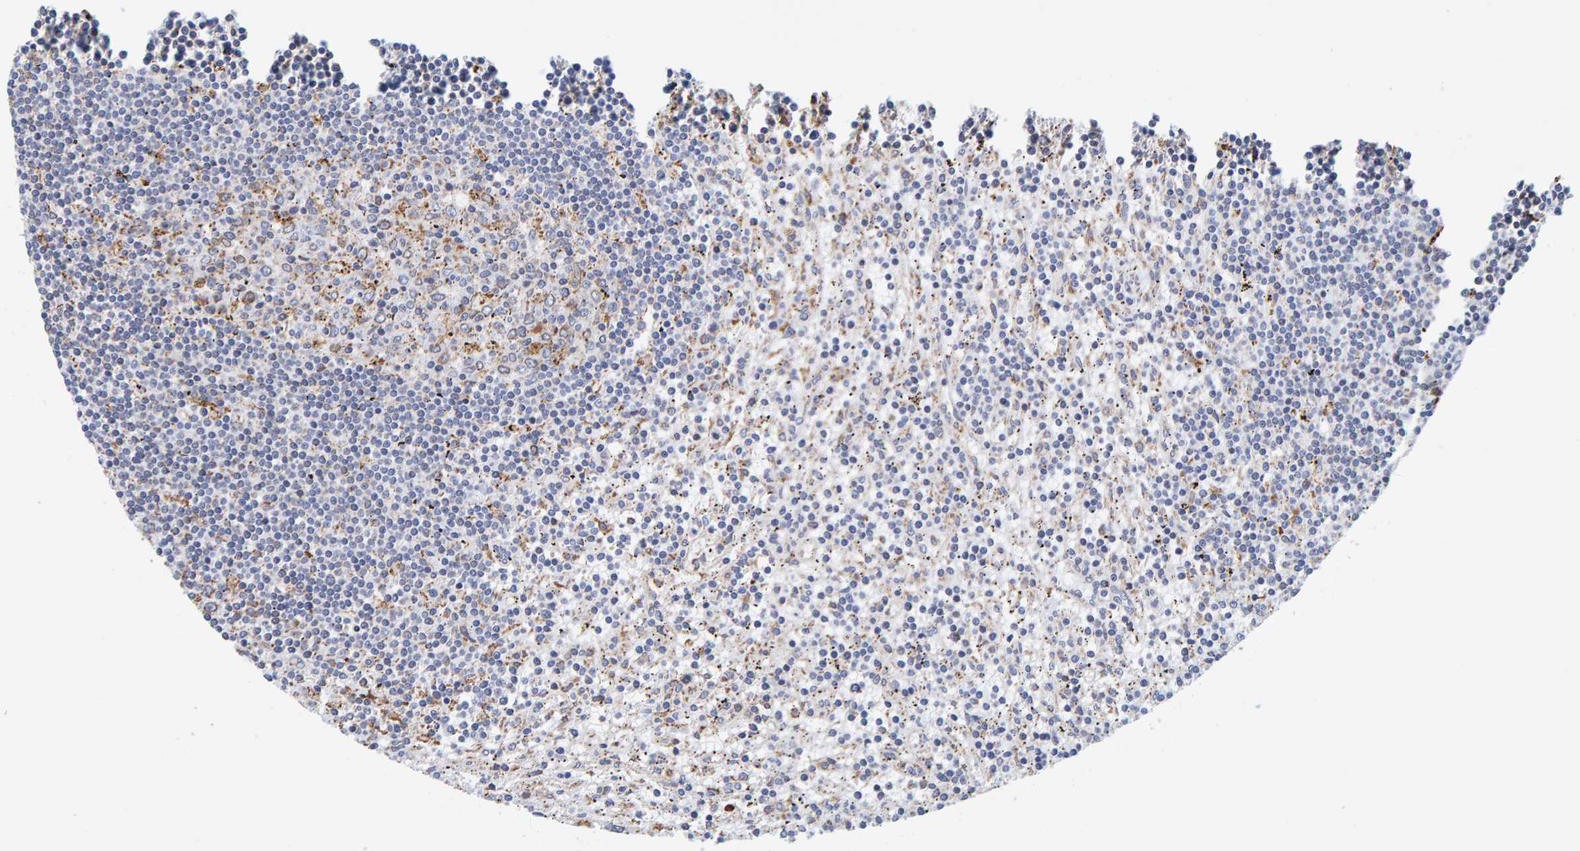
{"staining": {"intensity": "negative", "quantity": "none", "location": "none"}, "tissue": "lymphoma", "cell_type": "Tumor cells", "image_type": "cancer", "snomed": [{"axis": "morphology", "description": "Malignant lymphoma, non-Hodgkin's type, Low grade"}, {"axis": "topography", "description": "Spleen"}], "caption": "Tumor cells show no significant staining in low-grade malignant lymphoma, non-Hodgkin's type.", "gene": "SGPL1", "patient": {"sex": "male", "age": 76}}